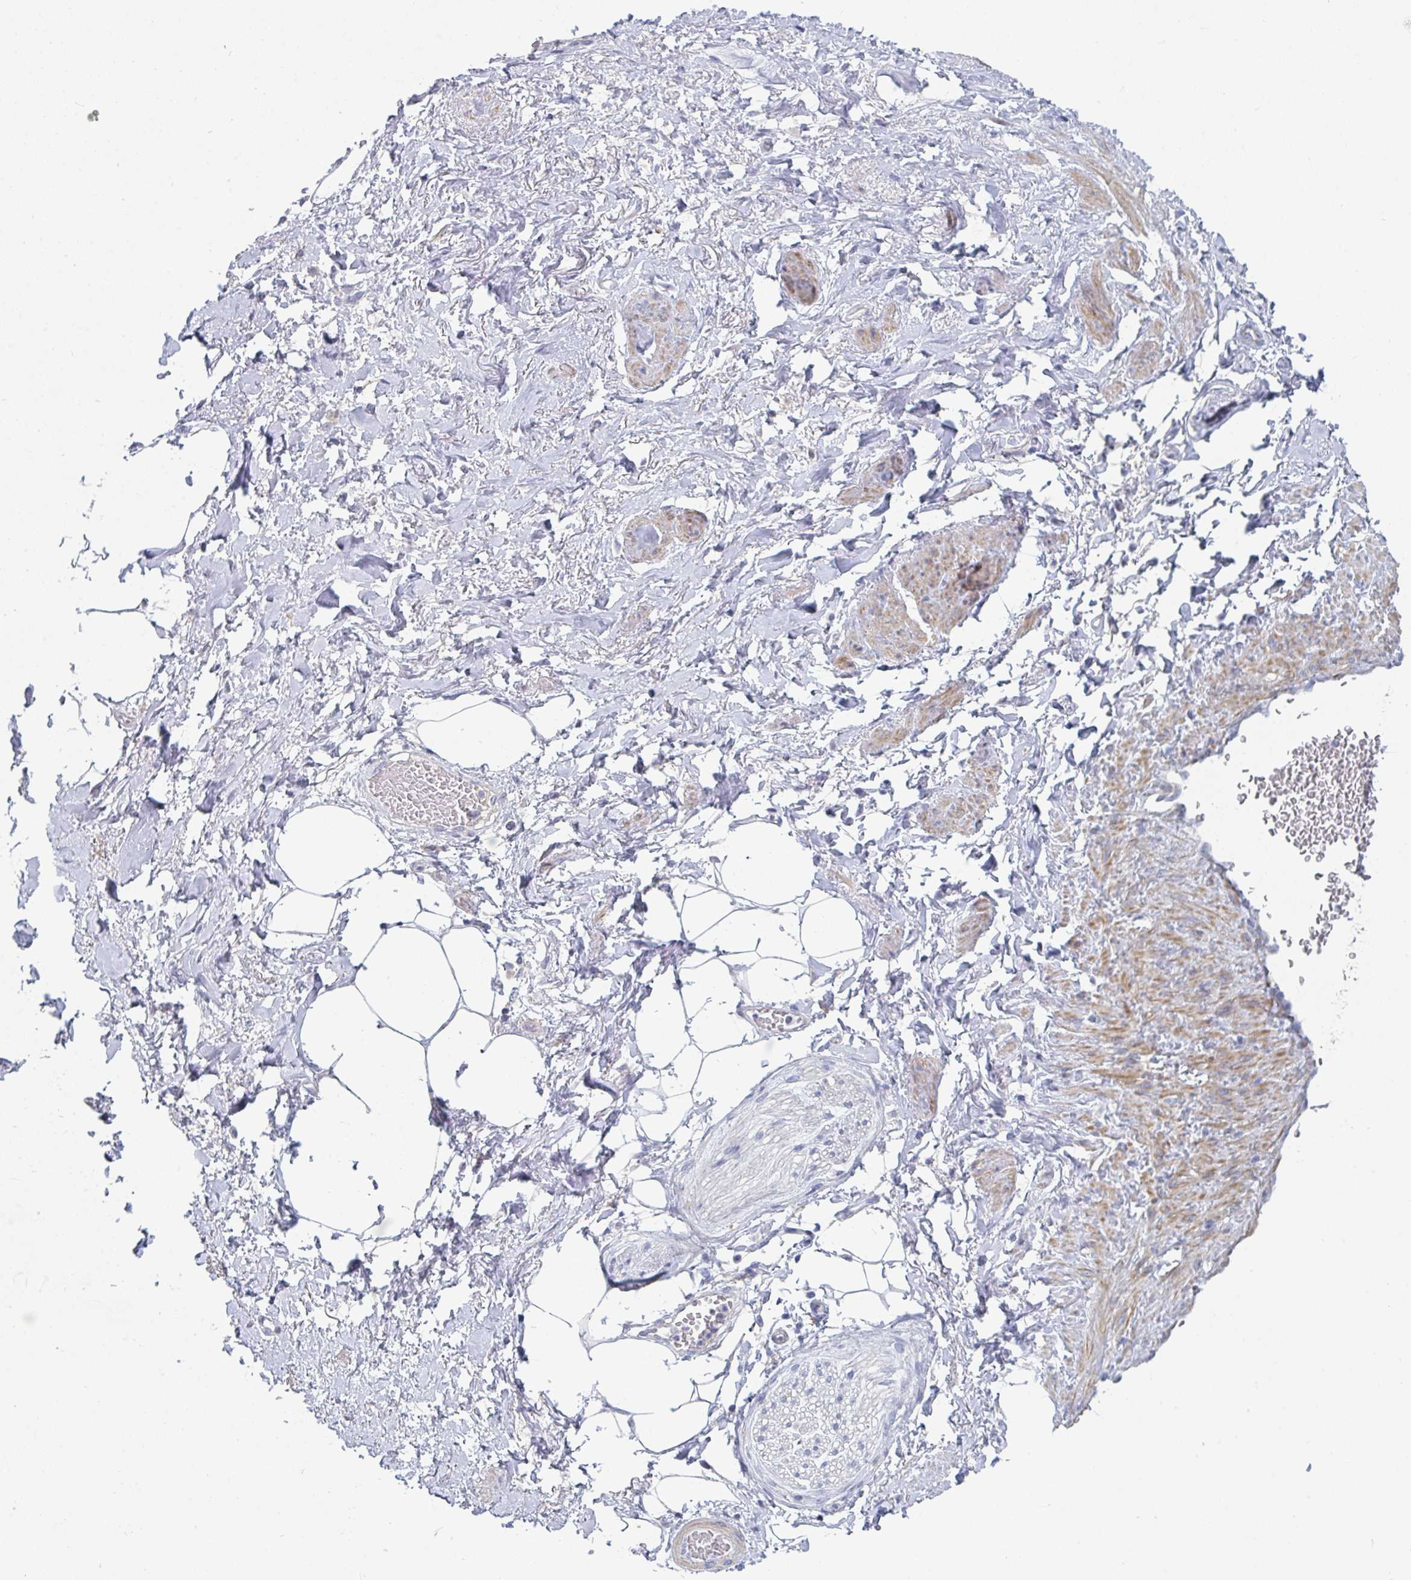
{"staining": {"intensity": "negative", "quantity": "none", "location": "none"}, "tissue": "adipose tissue", "cell_type": "Adipocytes", "image_type": "normal", "snomed": [{"axis": "morphology", "description": "Normal tissue, NOS"}, {"axis": "topography", "description": "Vagina"}, {"axis": "topography", "description": "Peripheral nerve tissue"}], "caption": "This is a photomicrograph of immunohistochemistry (IHC) staining of benign adipose tissue, which shows no positivity in adipocytes.", "gene": "CENPT", "patient": {"sex": "female", "age": 71}}